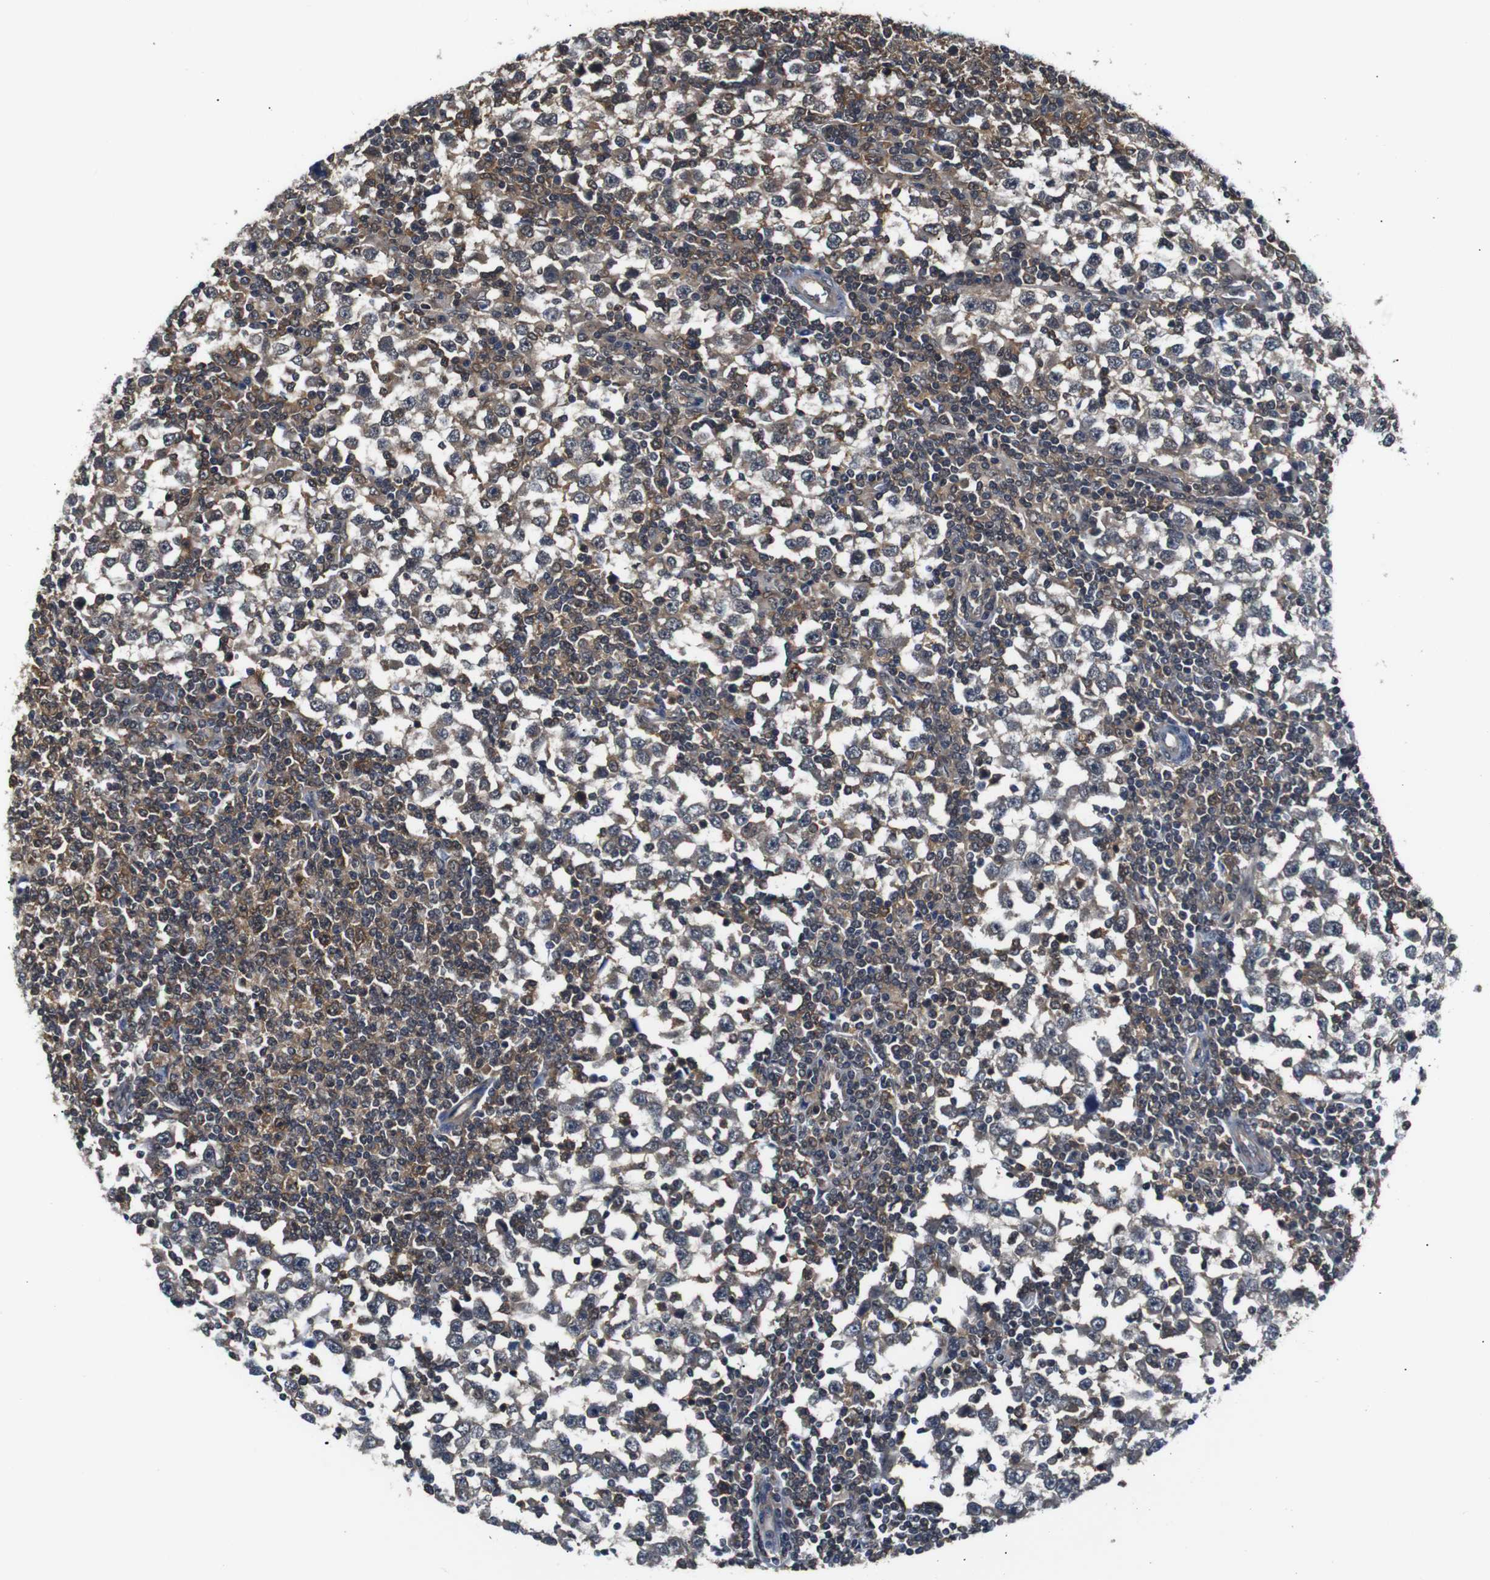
{"staining": {"intensity": "weak", "quantity": "25%-75%", "location": "cytoplasmic/membranous"}, "tissue": "testis cancer", "cell_type": "Tumor cells", "image_type": "cancer", "snomed": [{"axis": "morphology", "description": "Seminoma, NOS"}, {"axis": "topography", "description": "Testis"}], "caption": "This photomicrograph demonstrates immunohistochemistry (IHC) staining of testis seminoma, with low weak cytoplasmic/membranous positivity in approximately 25%-75% of tumor cells.", "gene": "UBXN1", "patient": {"sex": "male", "age": 65}}